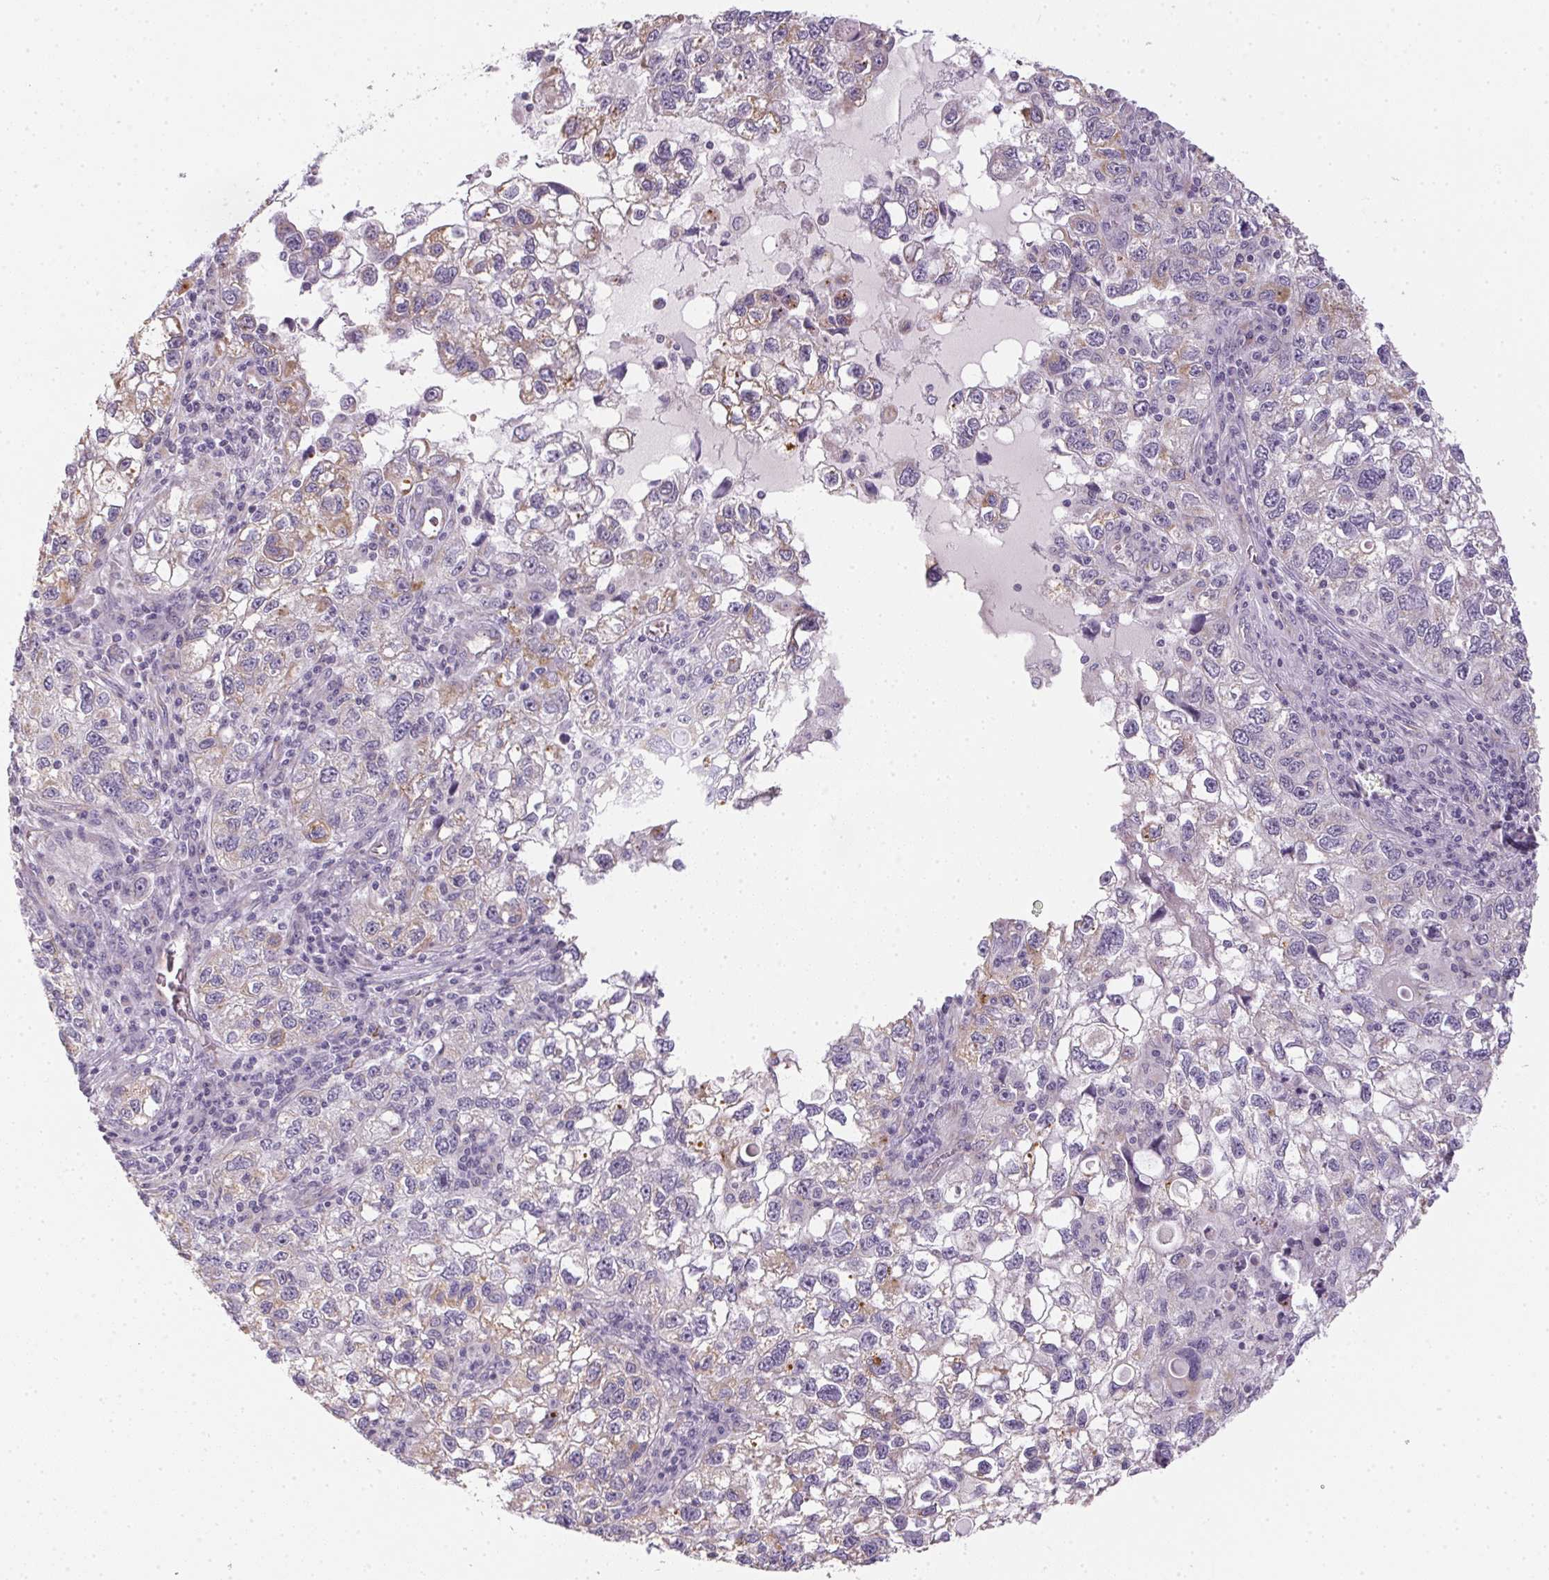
{"staining": {"intensity": "weak", "quantity": "<25%", "location": "cytoplasmic/membranous"}, "tissue": "cervical cancer", "cell_type": "Tumor cells", "image_type": "cancer", "snomed": [{"axis": "morphology", "description": "Squamous cell carcinoma, NOS"}, {"axis": "topography", "description": "Cervix"}], "caption": "This is an immunohistochemistry (IHC) micrograph of human cervical squamous cell carcinoma. There is no positivity in tumor cells.", "gene": "SMYD1", "patient": {"sex": "female", "age": 55}}